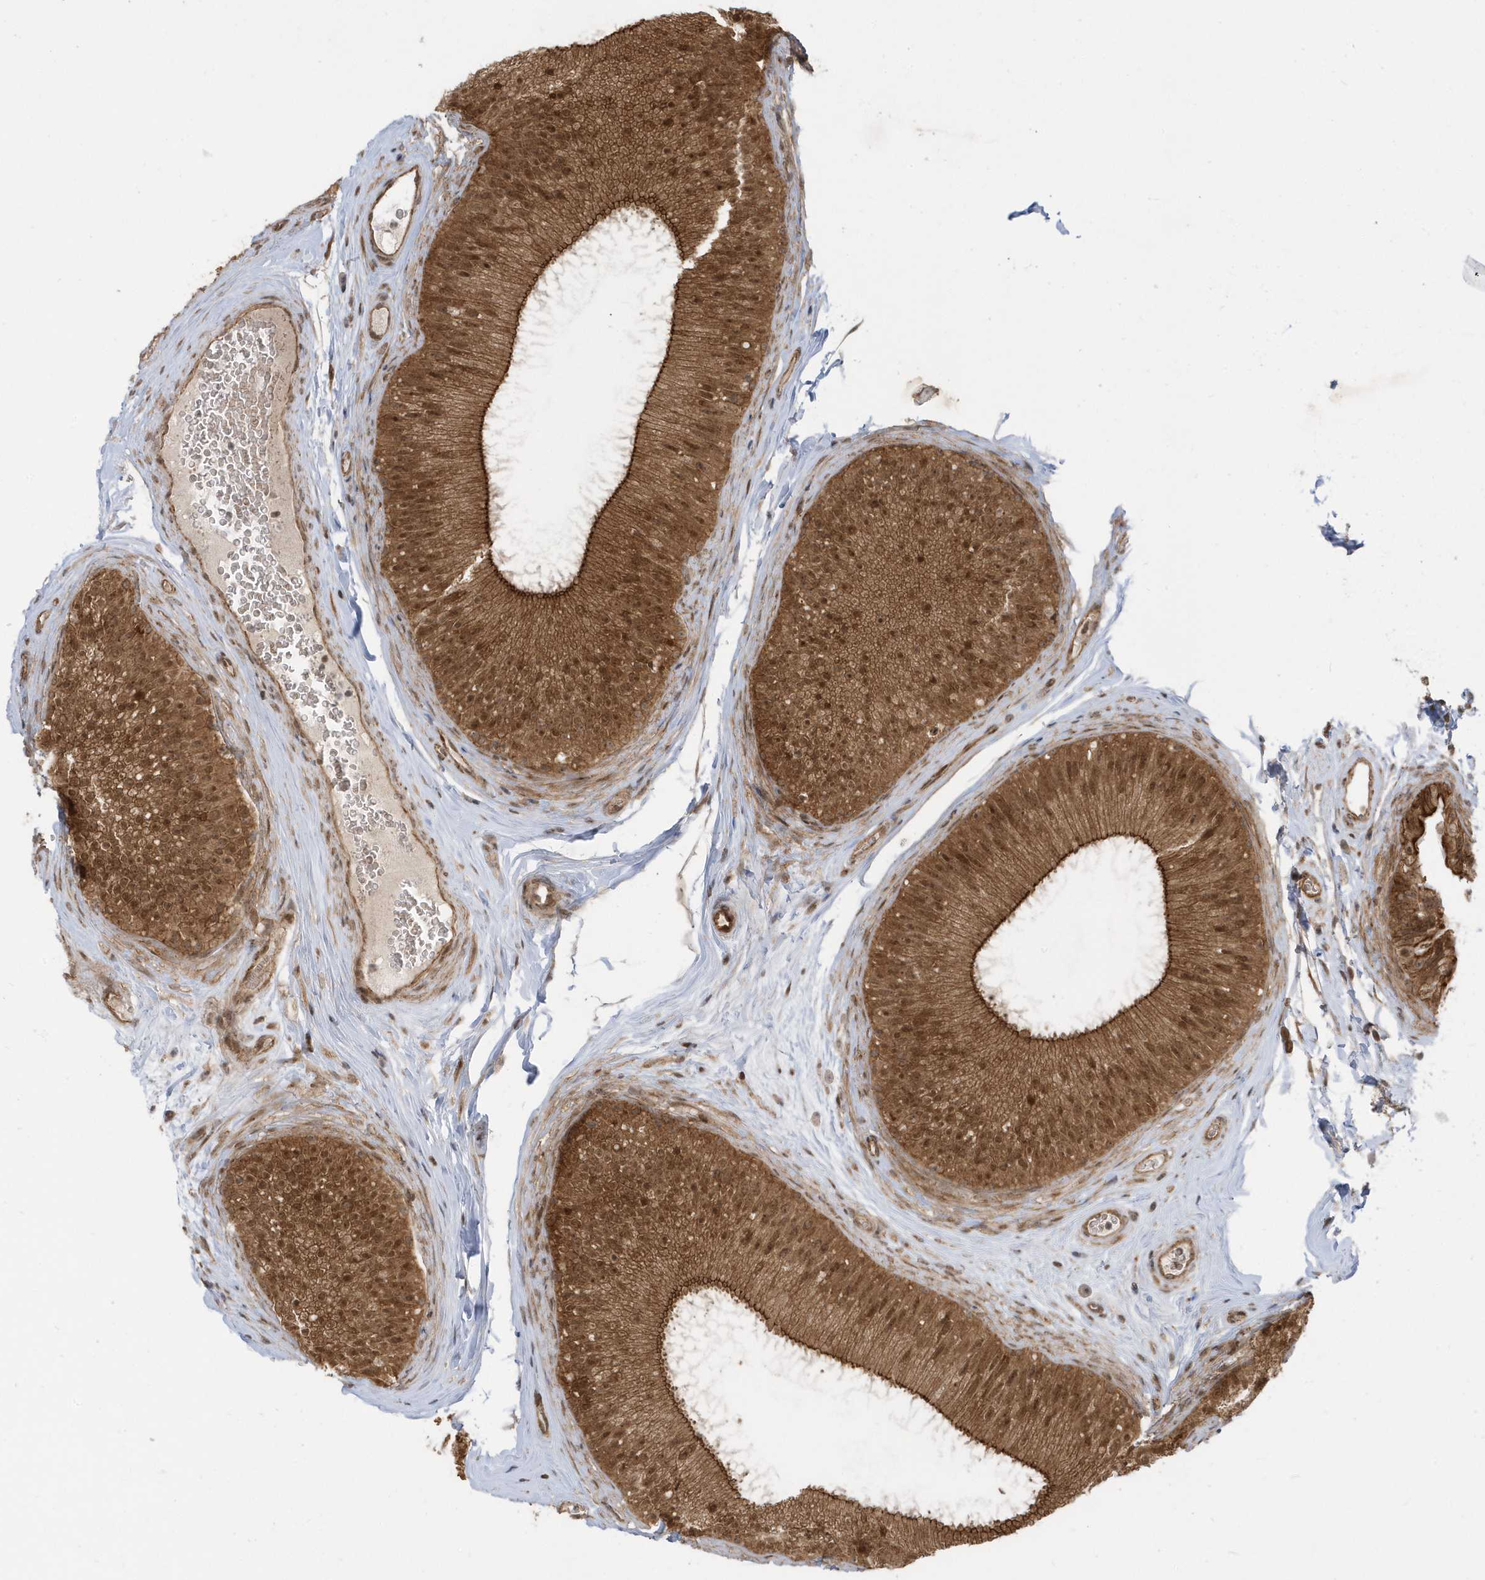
{"staining": {"intensity": "strong", "quantity": ">75%", "location": "cytoplasmic/membranous,nuclear"}, "tissue": "epididymis", "cell_type": "Glandular cells", "image_type": "normal", "snomed": [{"axis": "morphology", "description": "Normal tissue, NOS"}, {"axis": "topography", "description": "Epididymis"}], "caption": "IHC (DAB) staining of unremarkable human epididymis shows strong cytoplasmic/membranous,nuclear protein expression in about >75% of glandular cells.", "gene": "USP53", "patient": {"sex": "male", "age": 45}}